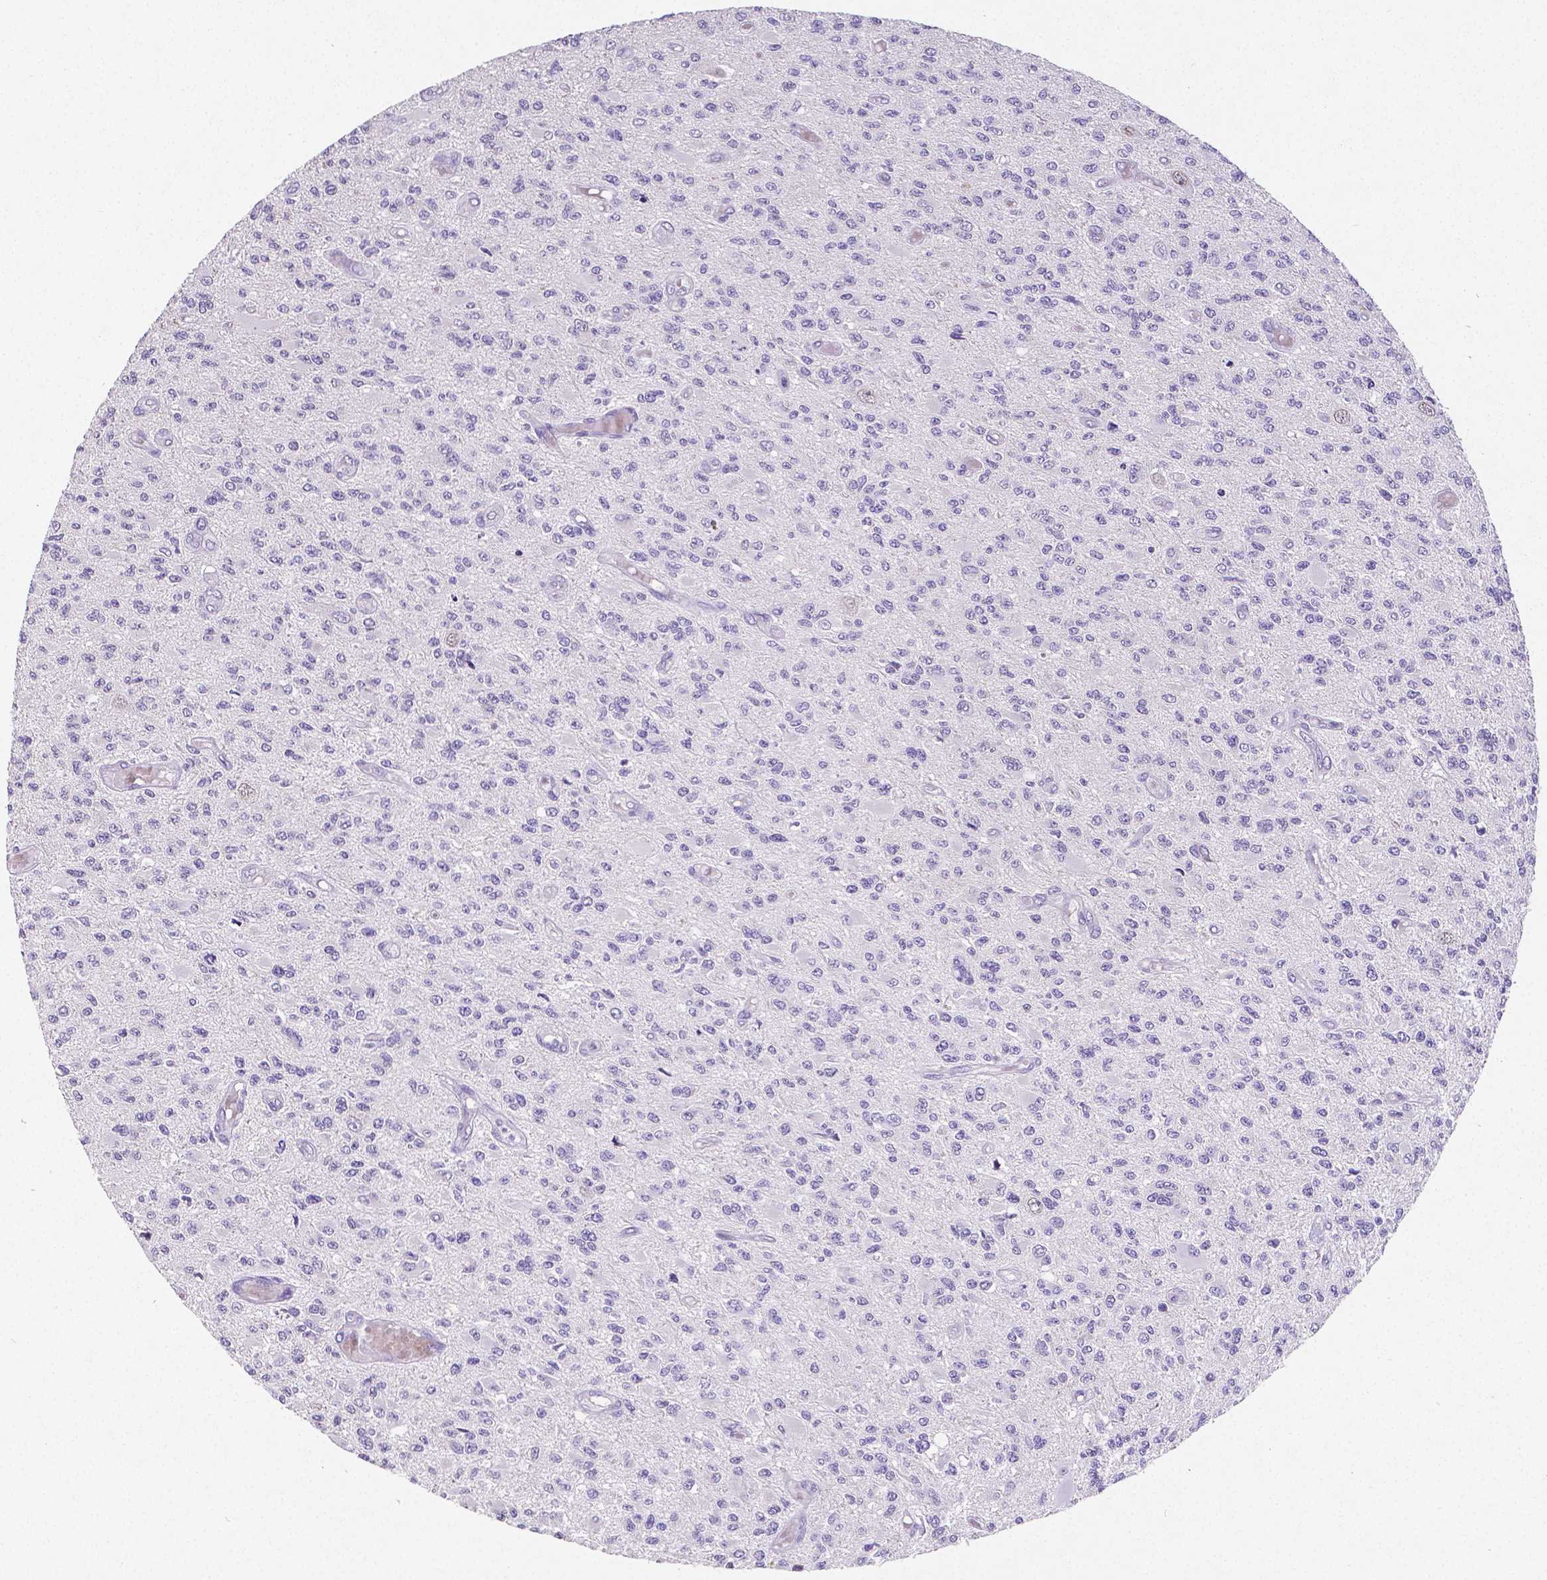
{"staining": {"intensity": "negative", "quantity": "none", "location": "none"}, "tissue": "glioma", "cell_type": "Tumor cells", "image_type": "cancer", "snomed": [{"axis": "morphology", "description": "Glioma, malignant, High grade"}, {"axis": "topography", "description": "Brain"}], "caption": "Immunohistochemistry (IHC) image of glioma stained for a protein (brown), which displays no staining in tumor cells.", "gene": "SATB2", "patient": {"sex": "female", "age": 63}}